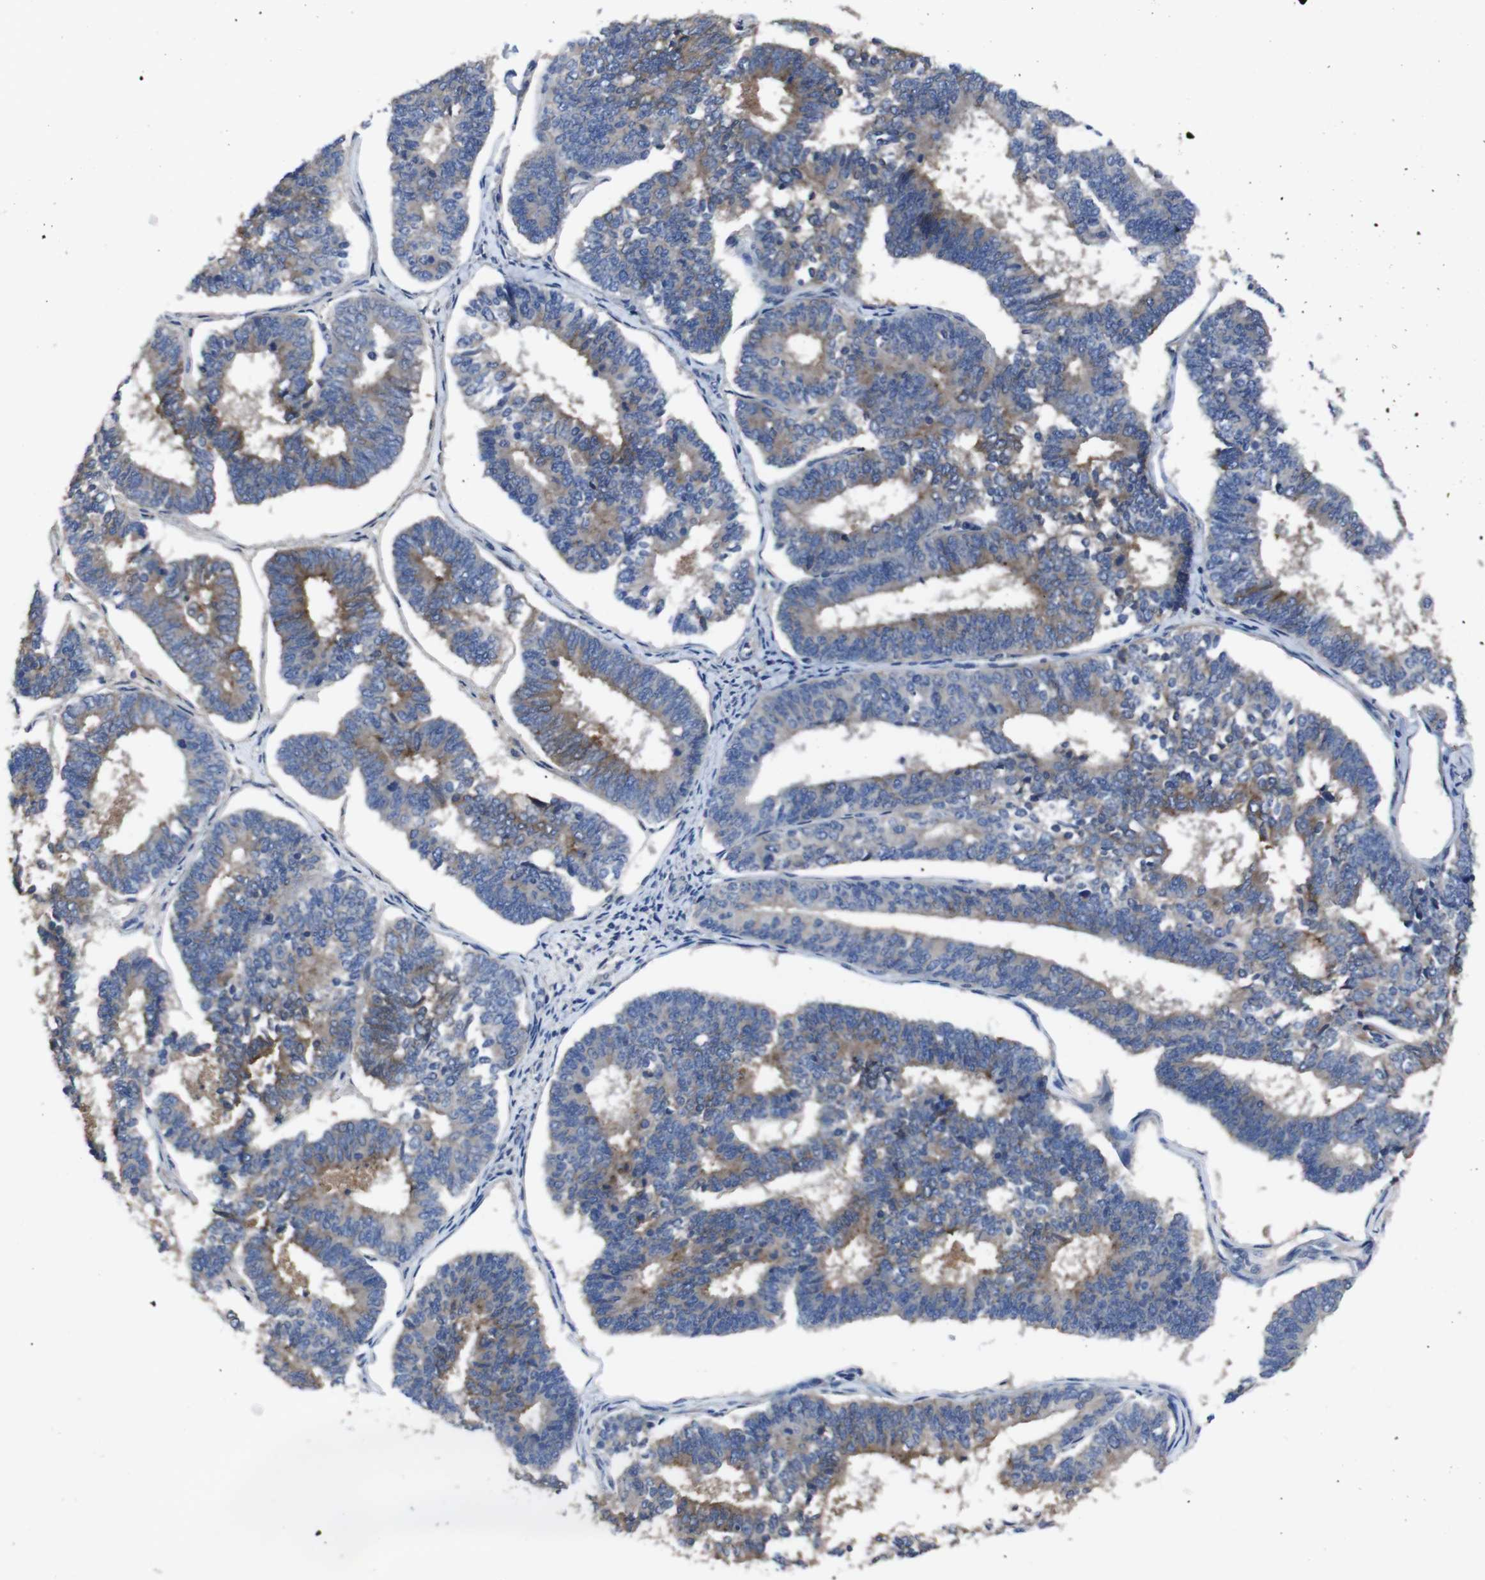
{"staining": {"intensity": "moderate", "quantity": ">75%", "location": "cytoplasmic/membranous"}, "tissue": "endometrial cancer", "cell_type": "Tumor cells", "image_type": "cancer", "snomed": [{"axis": "morphology", "description": "Adenocarcinoma, NOS"}, {"axis": "topography", "description": "Endometrium"}], "caption": "A photomicrograph showing moderate cytoplasmic/membranous expression in approximately >75% of tumor cells in endometrial cancer (adenocarcinoma), as visualized by brown immunohistochemical staining.", "gene": "SEMA4B", "patient": {"sex": "female", "age": 70}}